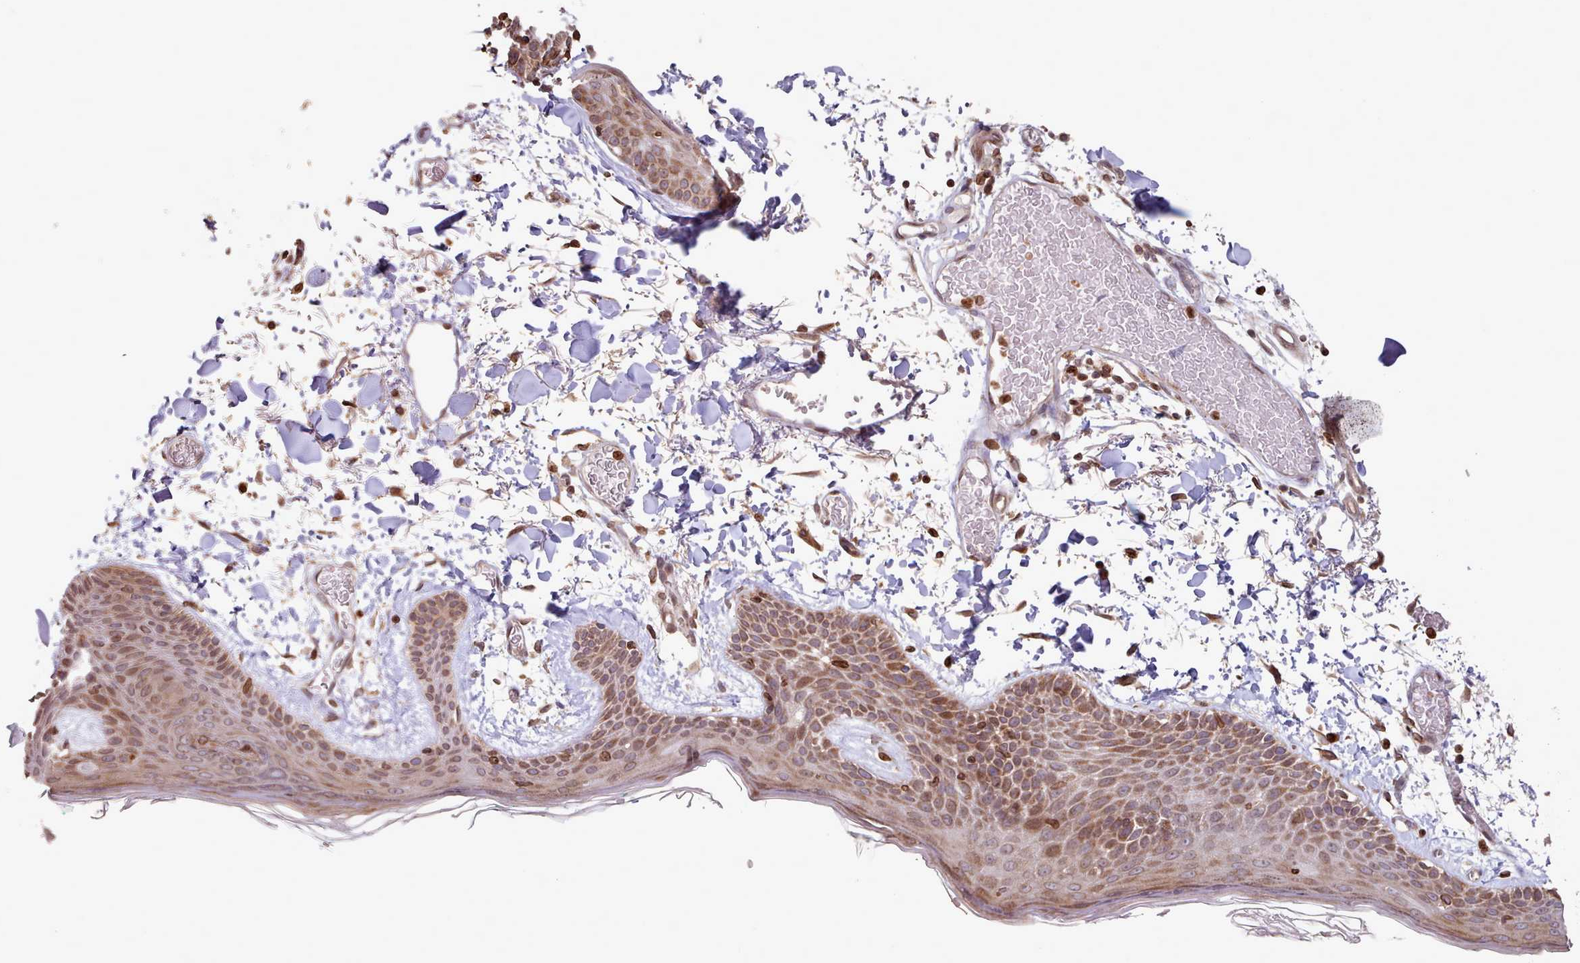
{"staining": {"intensity": "moderate", "quantity": ">75%", "location": "cytoplasmic/membranous,nuclear"}, "tissue": "skin", "cell_type": "Fibroblasts", "image_type": "normal", "snomed": [{"axis": "morphology", "description": "Normal tissue, NOS"}, {"axis": "topography", "description": "Skin"}], "caption": "Moderate cytoplasmic/membranous,nuclear protein staining is appreciated in approximately >75% of fibroblasts in skin. (DAB (3,3'-diaminobenzidine) IHC with brightfield microscopy, high magnification).", "gene": "TOR1AIP1", "patient": {"sex": "male", "age": 79}}